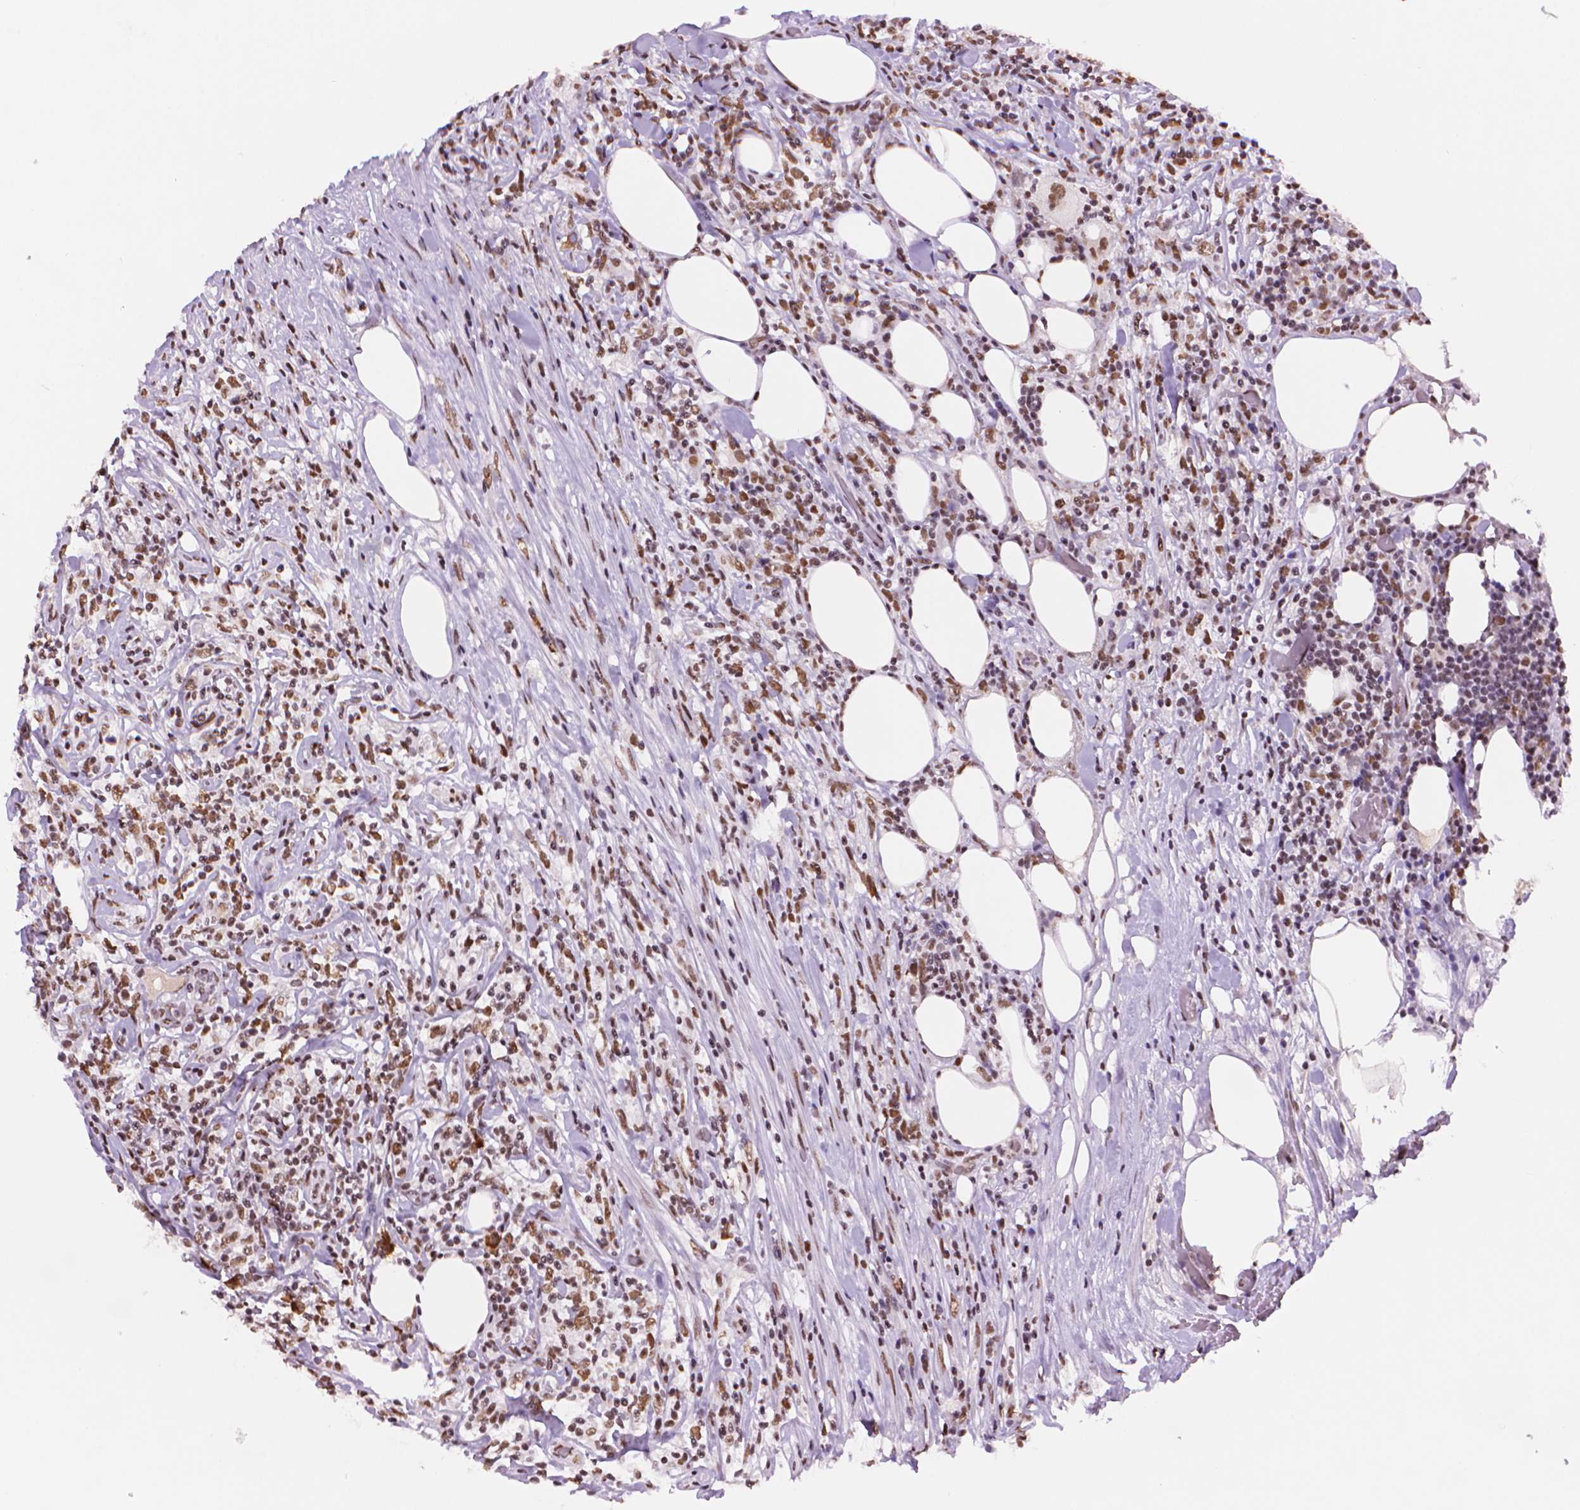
{"staining": {"intensity": "moderate", "quantity": ">75%", "location": "nuclear"}, "tissue": "lymphoma", "cell_type": "Tumor cells", "image_type": "cancer", "snomed": [{"axis": "morphology", "description": "Malignant lymphoma, non-Hodgkin's type, High grade"}, {"axis": "topography", "description": "Lymph node"}], "caption": "Brown immunohistochemical staining in lymphoma exhibits moderate nuclear staining in about >75% of tumor cells.", "gene": "RPA4", "patient": {"sex": "female", "age": 84}}